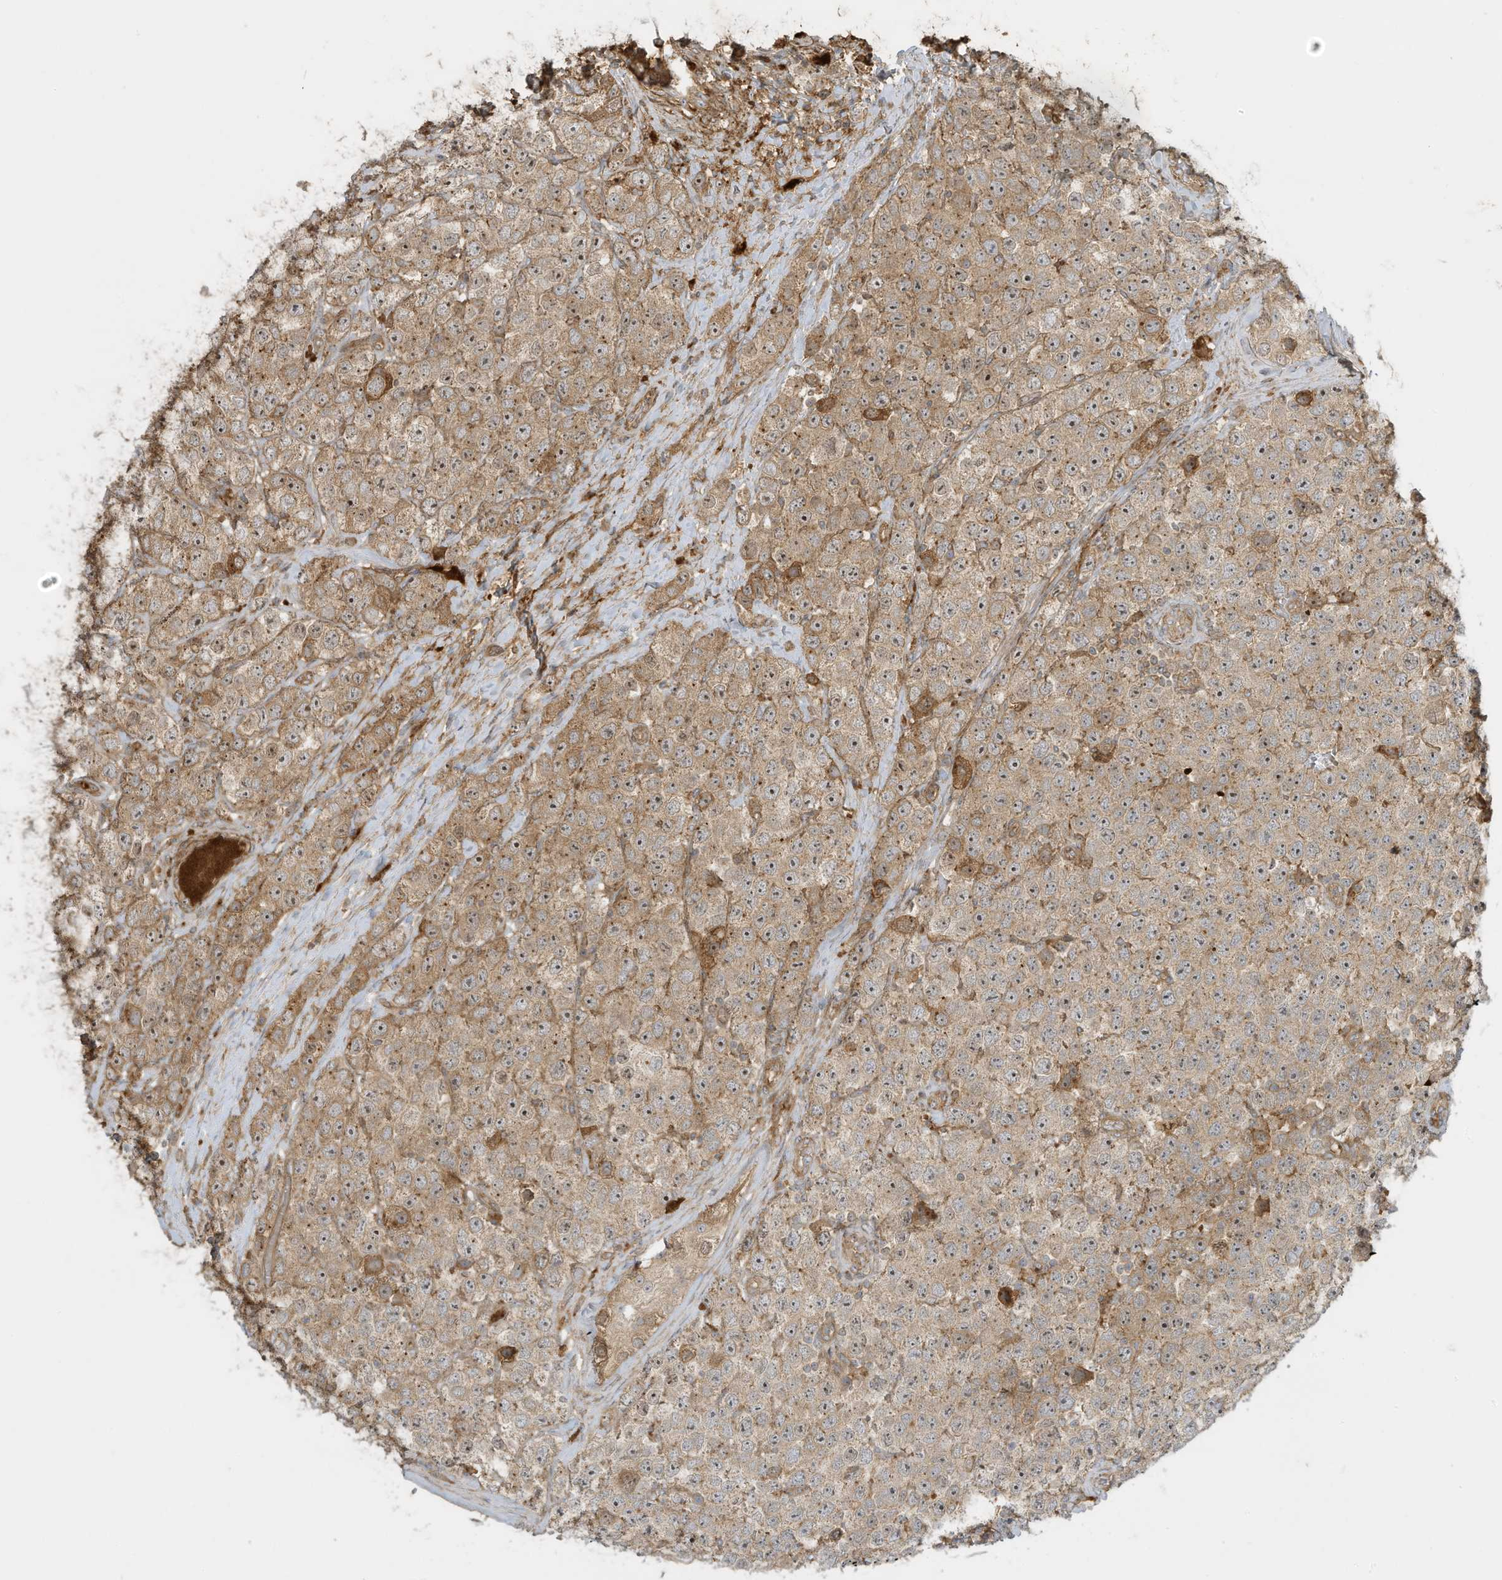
{"staining": {"intensity": "weak", "quantity": ">75%", "location": "cytoplasmic/membranous"}, "tissue": "testis cancer", "cell_type": "Tumor cells", "image_type": "cancer", "snomed": [{"axis": "morphology", "description": "Seminoma, NOS"}, {"axis": "topography", "description": "Testis"}], "caption": "DAB (3,3'-diaminobenzidine) immunohistochemical staining of testis cancer (seminoma) reveals weak cytoplasmic/membranous protein positivity in about >75% of tumor cells.", "gene": "ENTR1", "patient": {"sex": "male", "age": 28}}